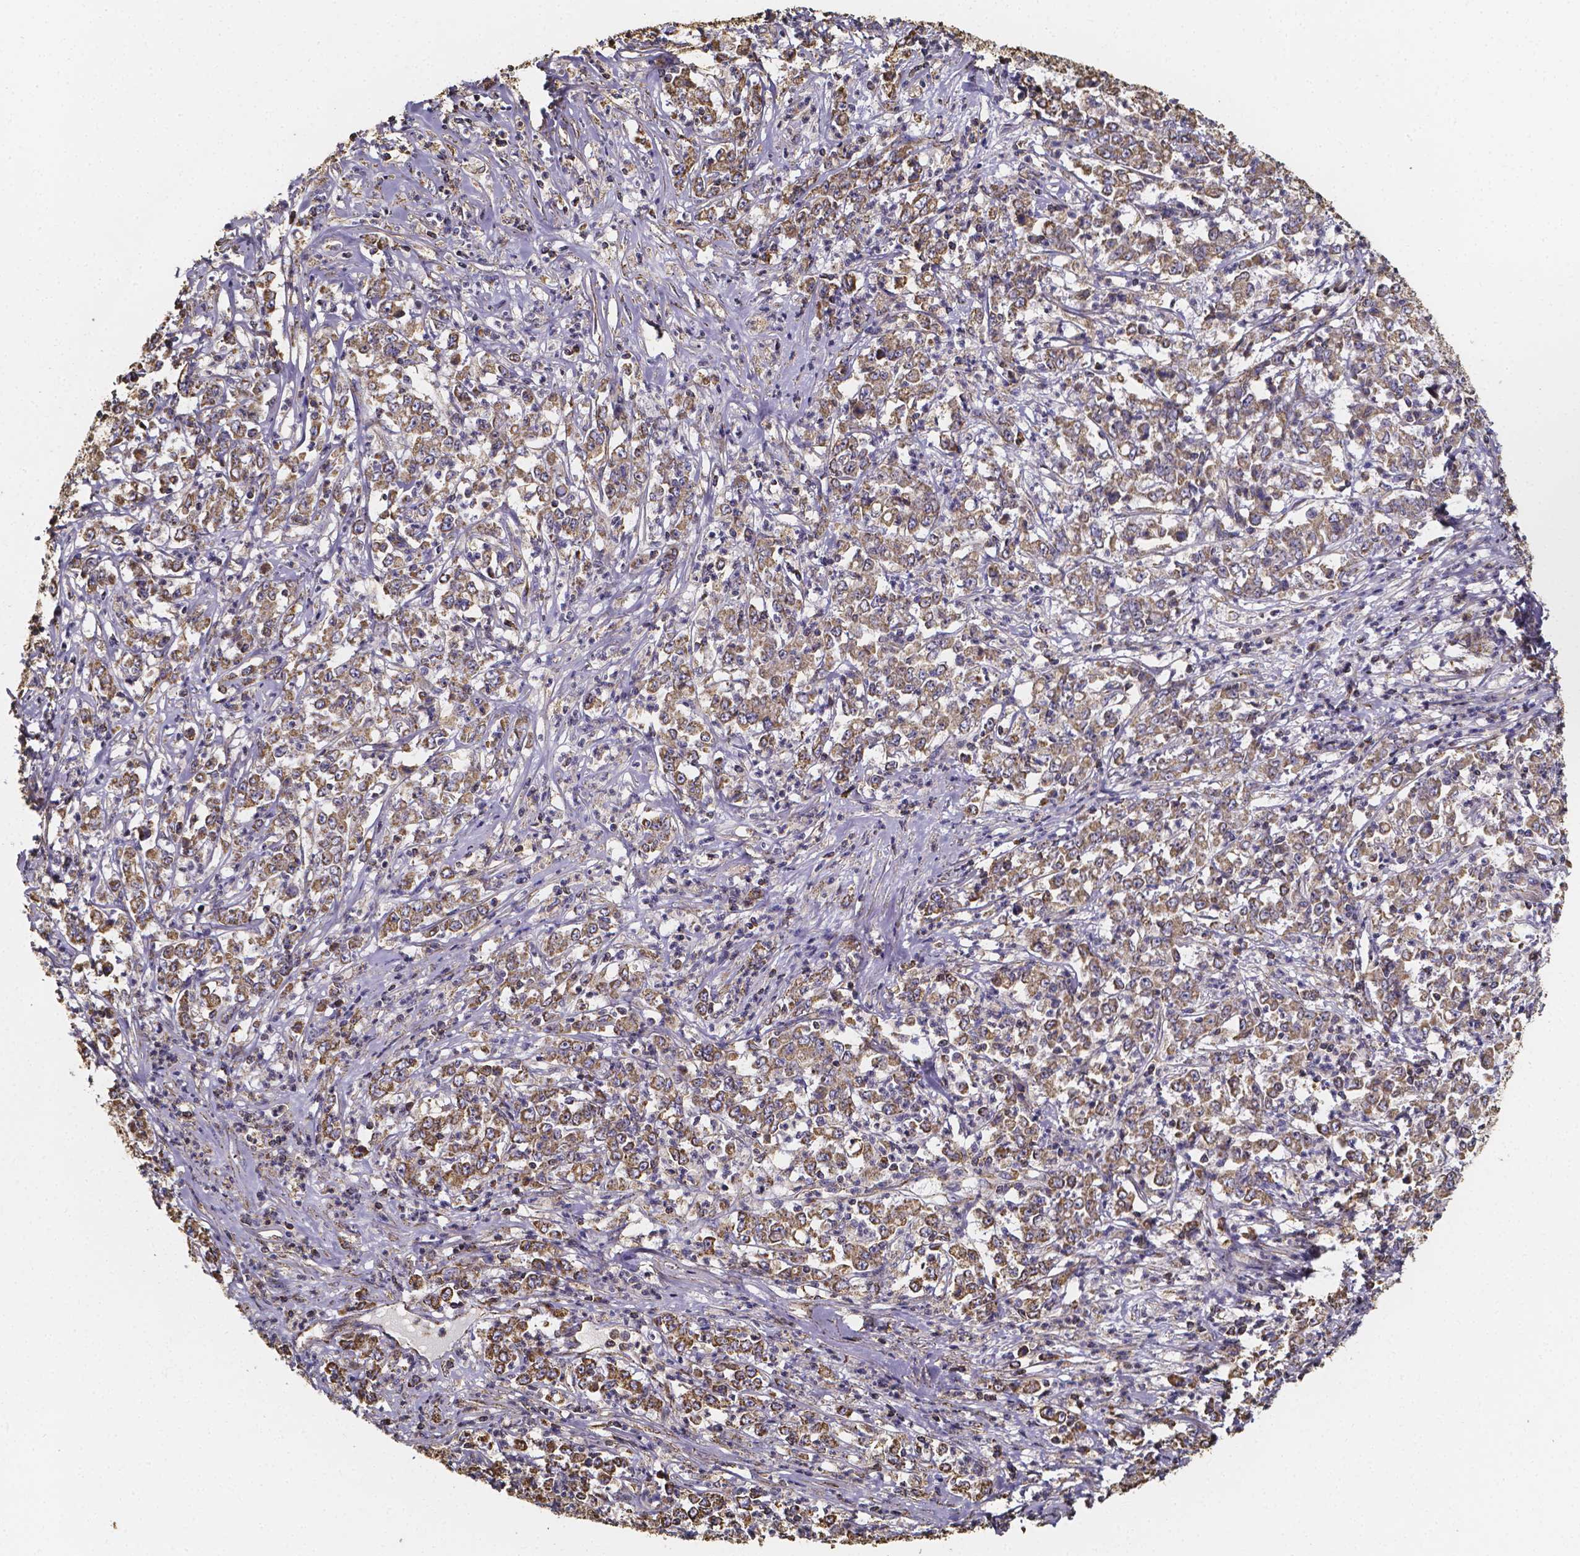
{"staining": {"intensity": "moderate", "quantity": ">75%", "location": "cytoplasmic/membranous"}, "tissue": "stomach cancer", "cell_type": "Tumor cells", "image_type": "cancer", "snomed": [{"axis": "morphology", "description": "Adenocarcinoma, NOS"}, {"axis": "topography", "description": "Stomach, lower"}], "caption": "Immunohistochemical staining of stomach cancer demonstrates medium levels of moderate cytoplasmic/membranous protein expression in about >75% of tumor cells.", "gene": "SLC35D2", "patient": {"sex": "female", "age": 71}}